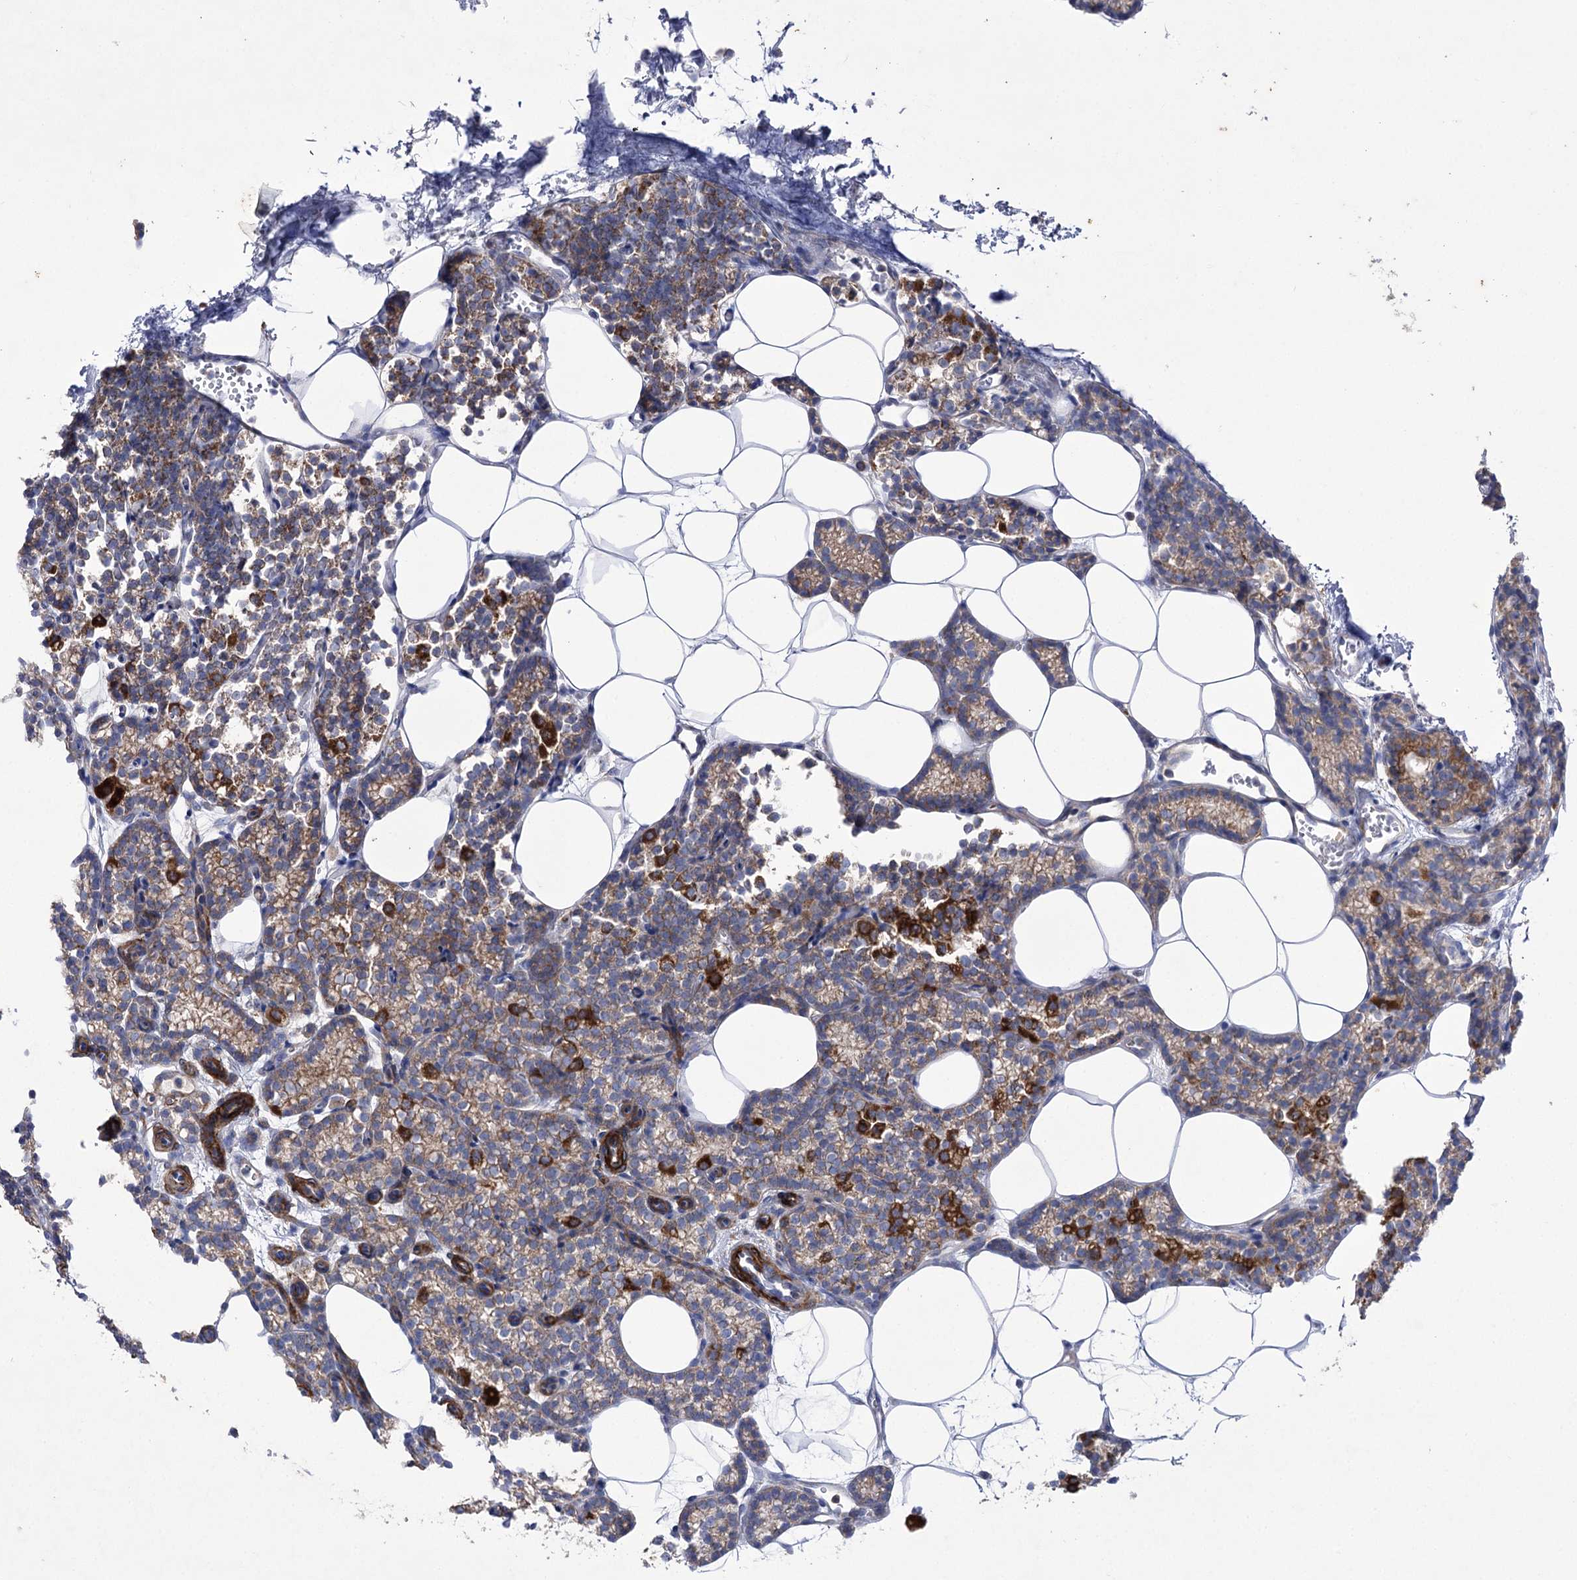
{"staining": {"intensity": "moderate", "quantity": ">75%", "location": "cytoplasmic/membranous"}, "tissue": "parathyroid gland", "cell_type": "Glandular cells", "image_type": "normal", "snomed": [{"axis": "morphology", "description": "Normal tissue, NOS"}, {"axis": "topography", "description": "Parathyroid gland"}], "caption": "Human parathyroid gland stained for a protein (brown) reveals moderate cytoplasmic/membranous positive staining in about >75% of glandular cells.", "gene": "COX15", "patient": {"sex": "male", "age": 58}}